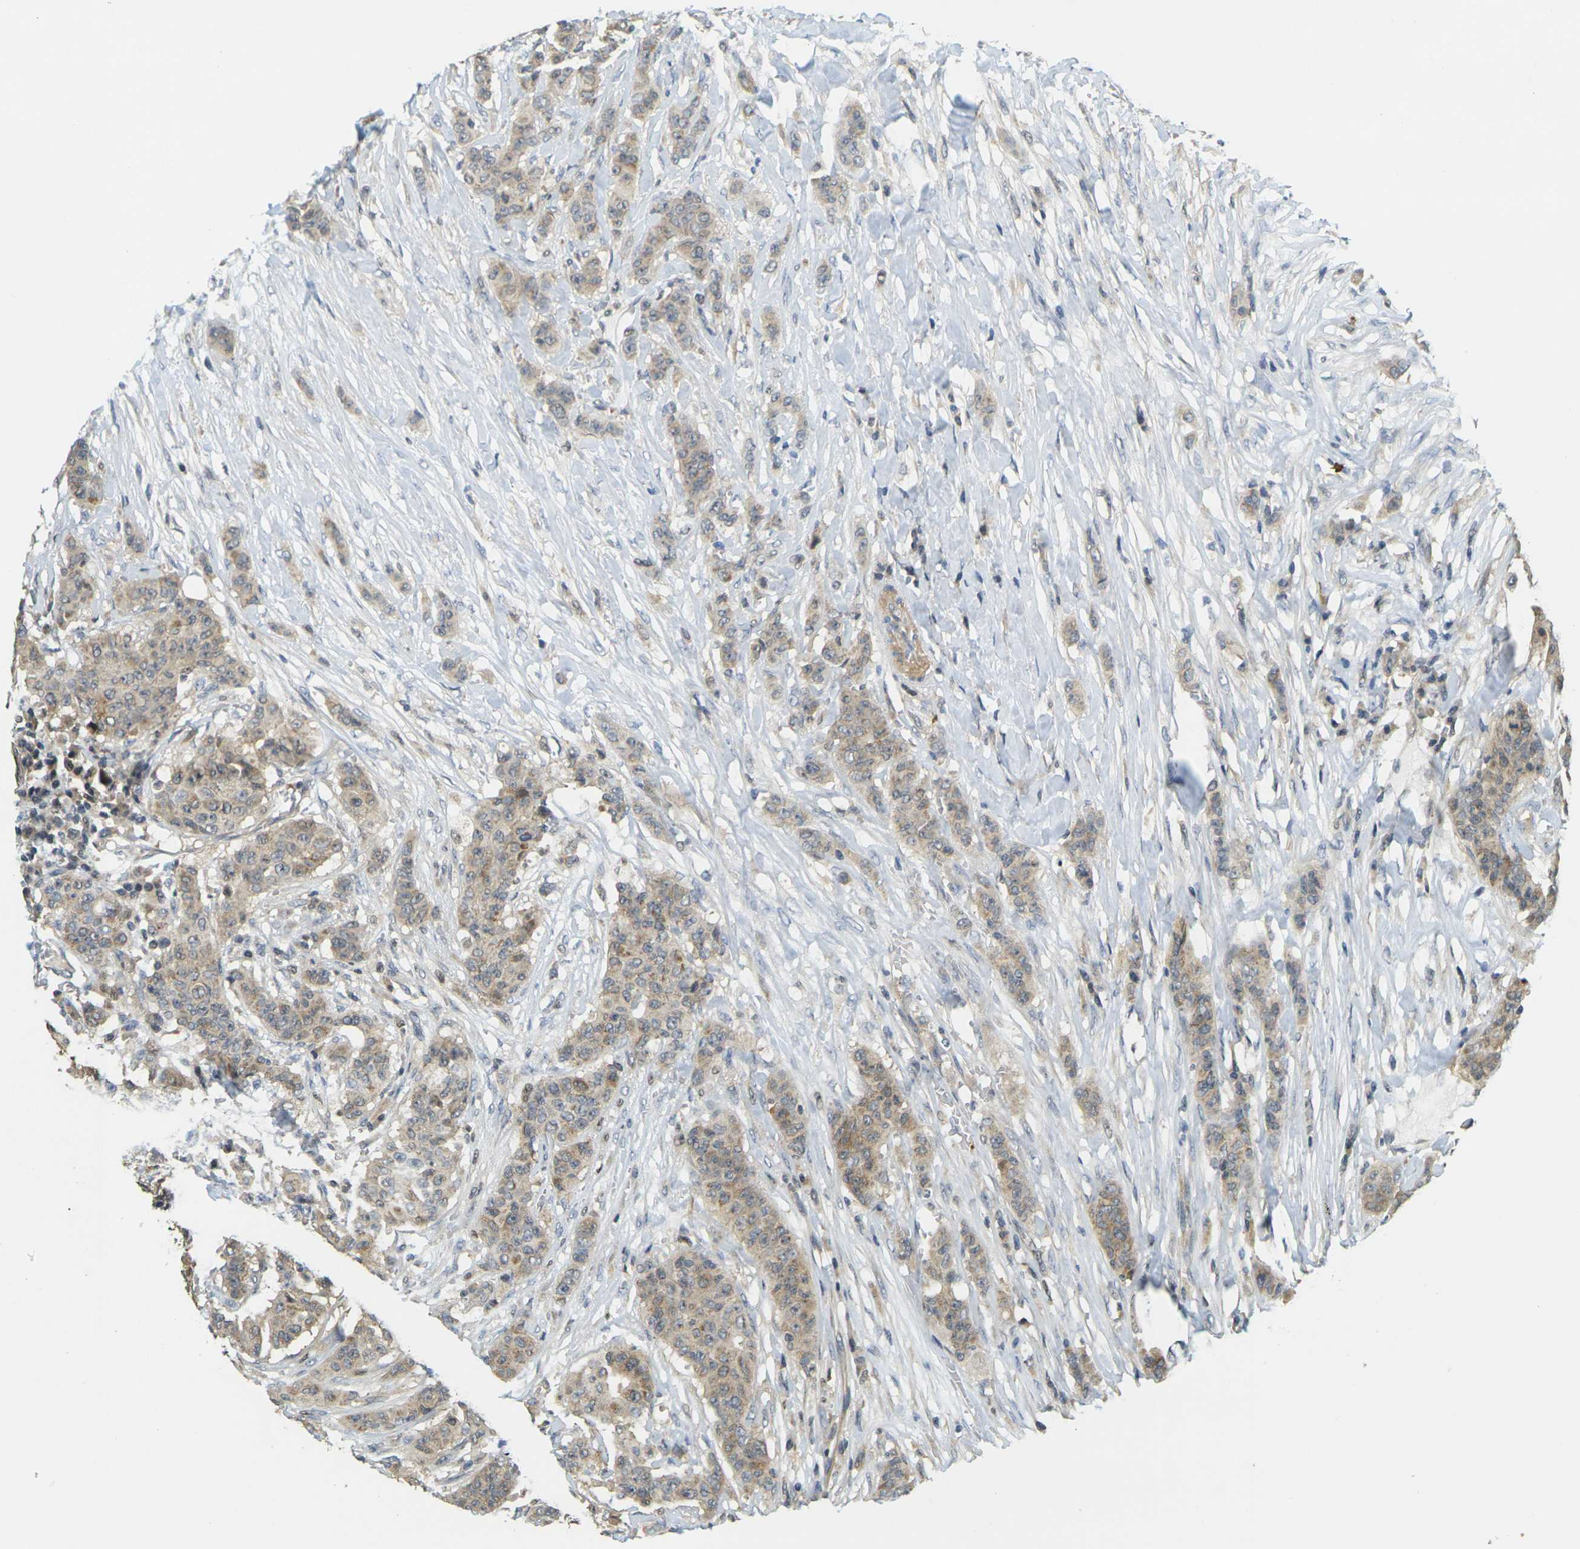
{"staining": {"intensity": "moderate", "quantity": ">75%", "location": "cytoplasmic/membranous"}, "tissue": "breast cancer", "cell_type": "Tumor cells", "image_type": "cancer", "snomed": [{"axis": "morphology", "description": "Duct carcinoma"}, {"axis": "topography", "description": "Breast"}], "caption": "Immunohistochemistry of human breast cancer shows medium levels of moderate cytoplasmic/membranous staining in about >75% of tumor cells.", "gene": "KLHL8", "patient": {"sex": "female", "age": 40}}